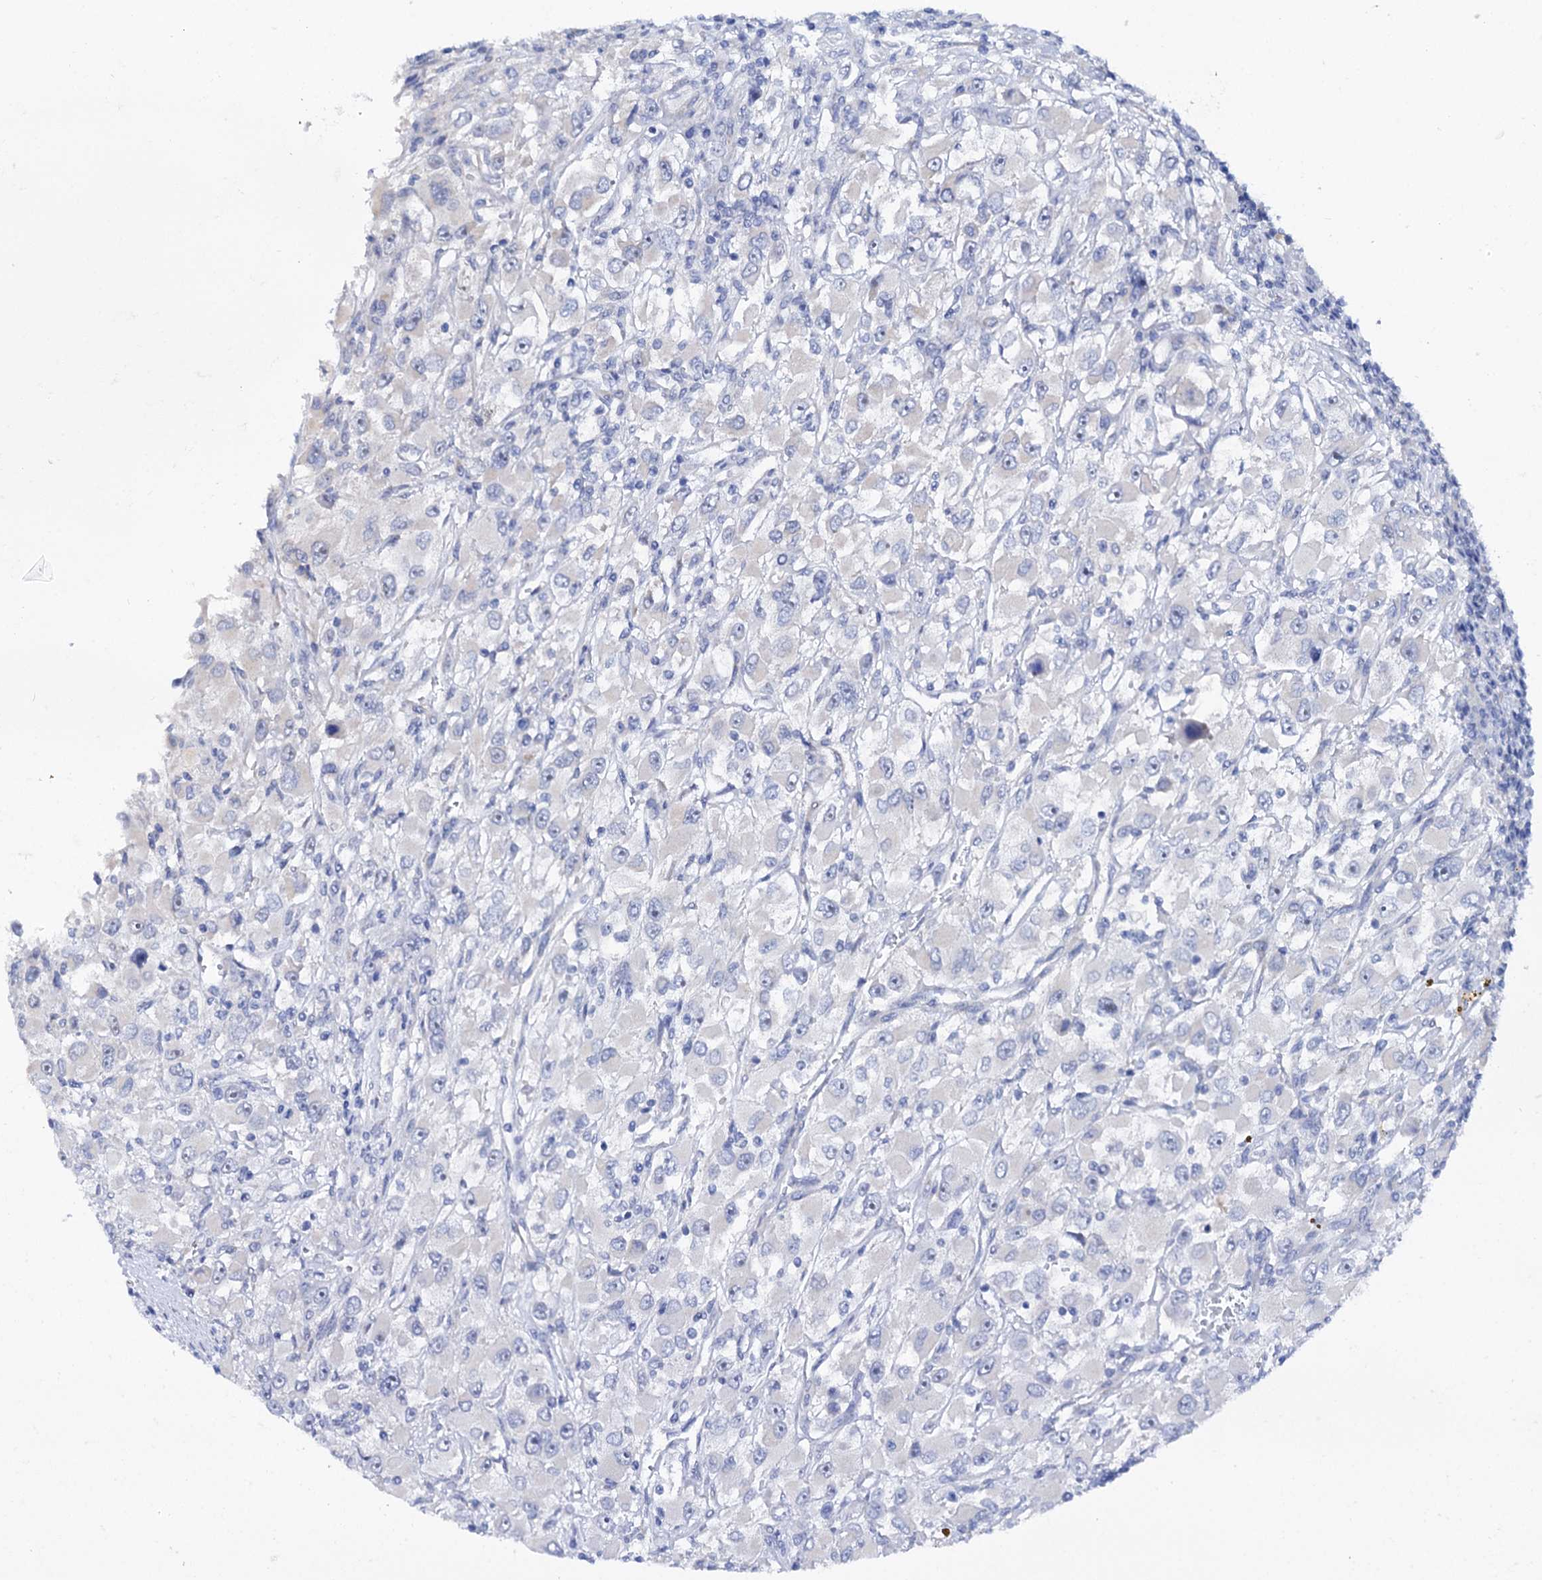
{"staining": {"intensity": "negative", "quantity": "none", "location": "none"}, "tissue": "renal cancer", "cell_type": "Tumor cells", "image_type": "cancer", "snomed": [{"axis": "morphology", "description": "Adenocarcinoma, NOS"}, {"axis": "topography", "description": "Kidney"}], "caption": "This is an immunohistochemistry (IHC) photomicrograph of human renal cancer (adenocarcinoma). There is no positivity in tumor cells.", "gene": "SHROOM1", "patient": {"sex": "female", "age": 52}}